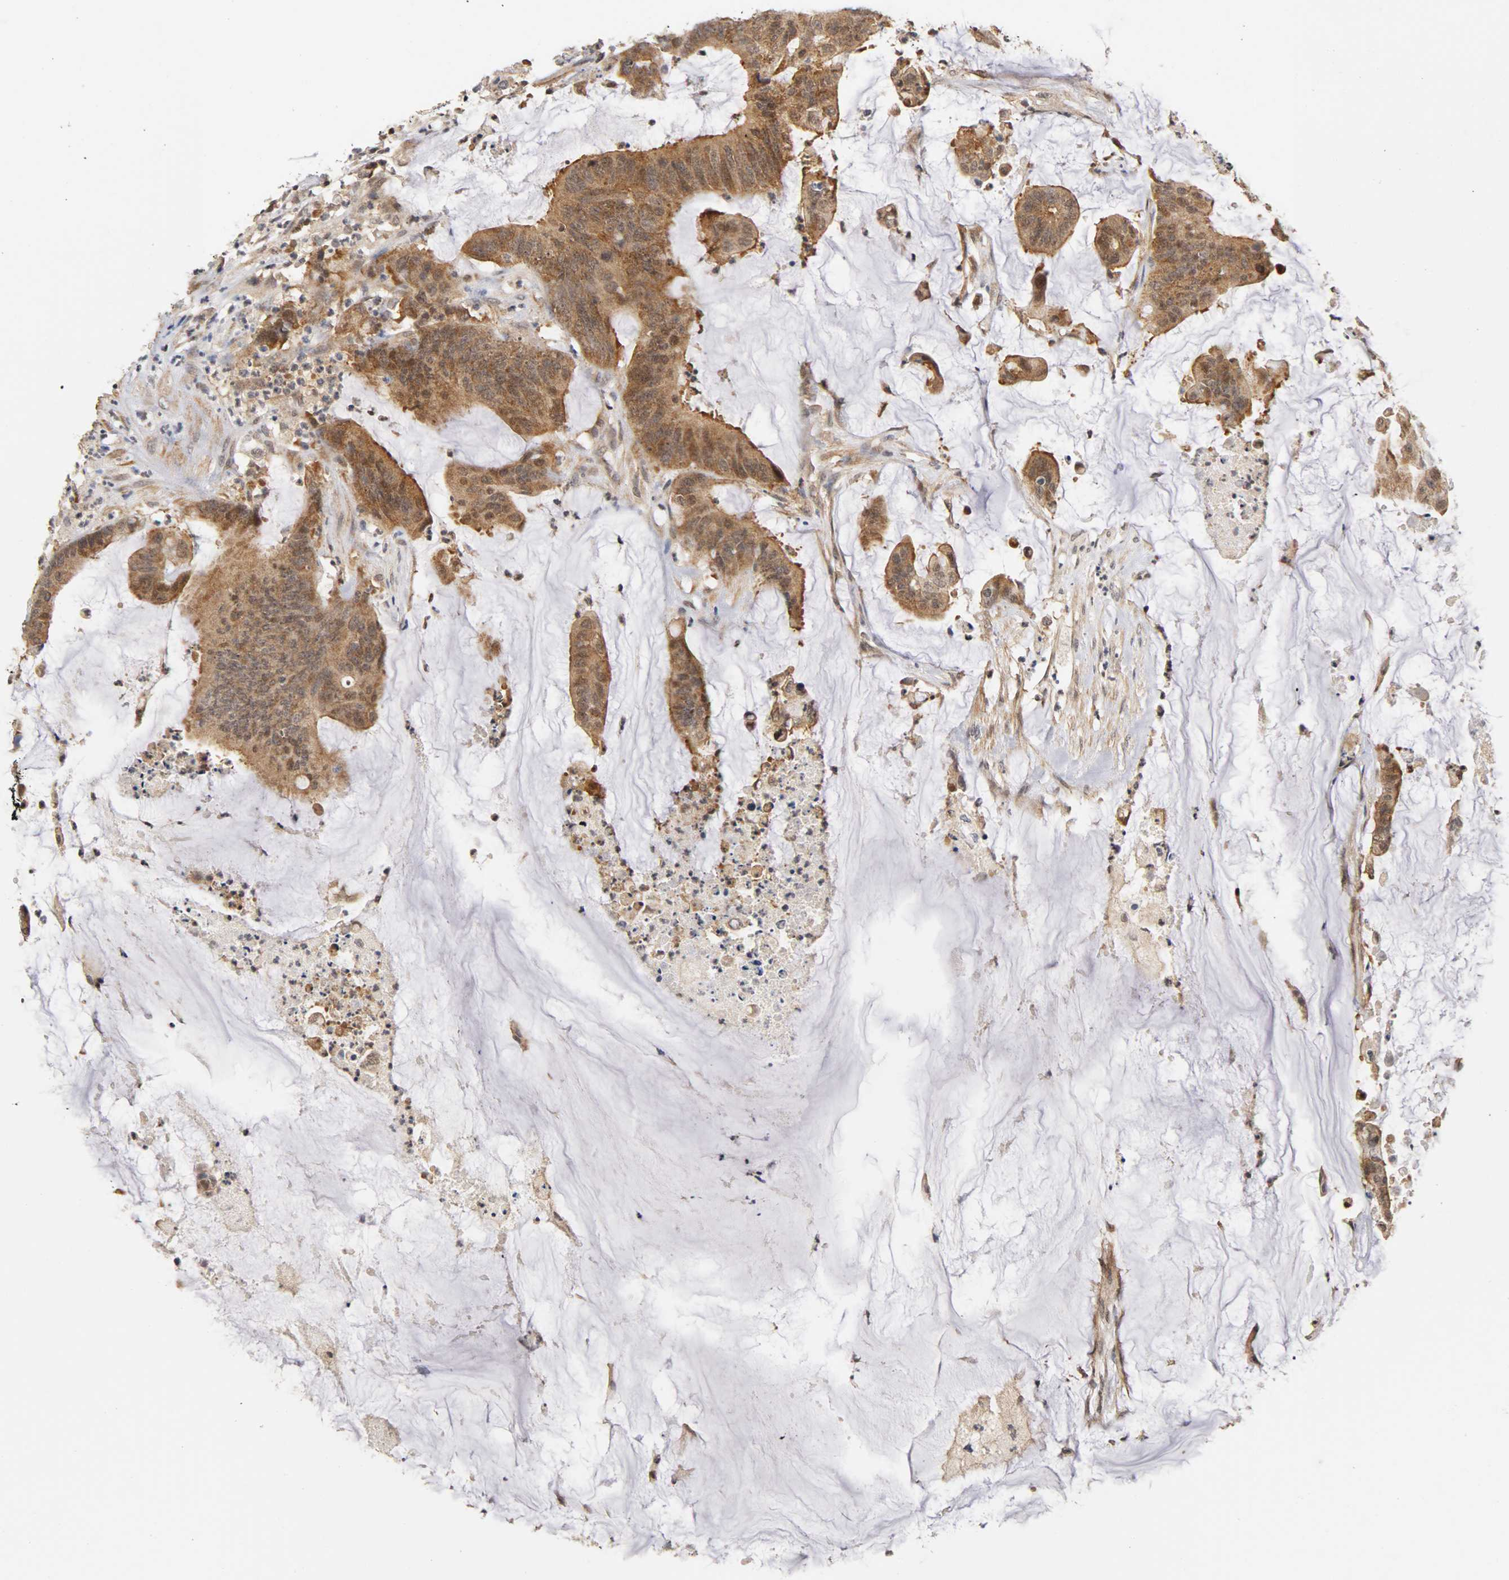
{"staining": {"intensity": "strong", "quantity": ">75%", "location": "cytoplasmic/membranous,nuclear"}, "tissue": "colorectal cancer", "cell_type": "Tumor cells", "image_type": "cancer", "snomed": [{"axis": "morphology", "description": "Adenocarcinoma, NOS"}, {"axis": "topography", "description": "Rectum"}], "caption": "A brown stain highlights strong cytoplasmic/membranous and nuclear staining of a protein in human adenocarcinoma (colorectal) tumor cells. The staining is performed using DAB (3,3'-diaminobenzidine) brown chromogen to label protein expression. The nuclei are counter-stained blue using hematoxylin.", "gene": "UBE2M", "patient": {"sex": "female", "age": 66}}